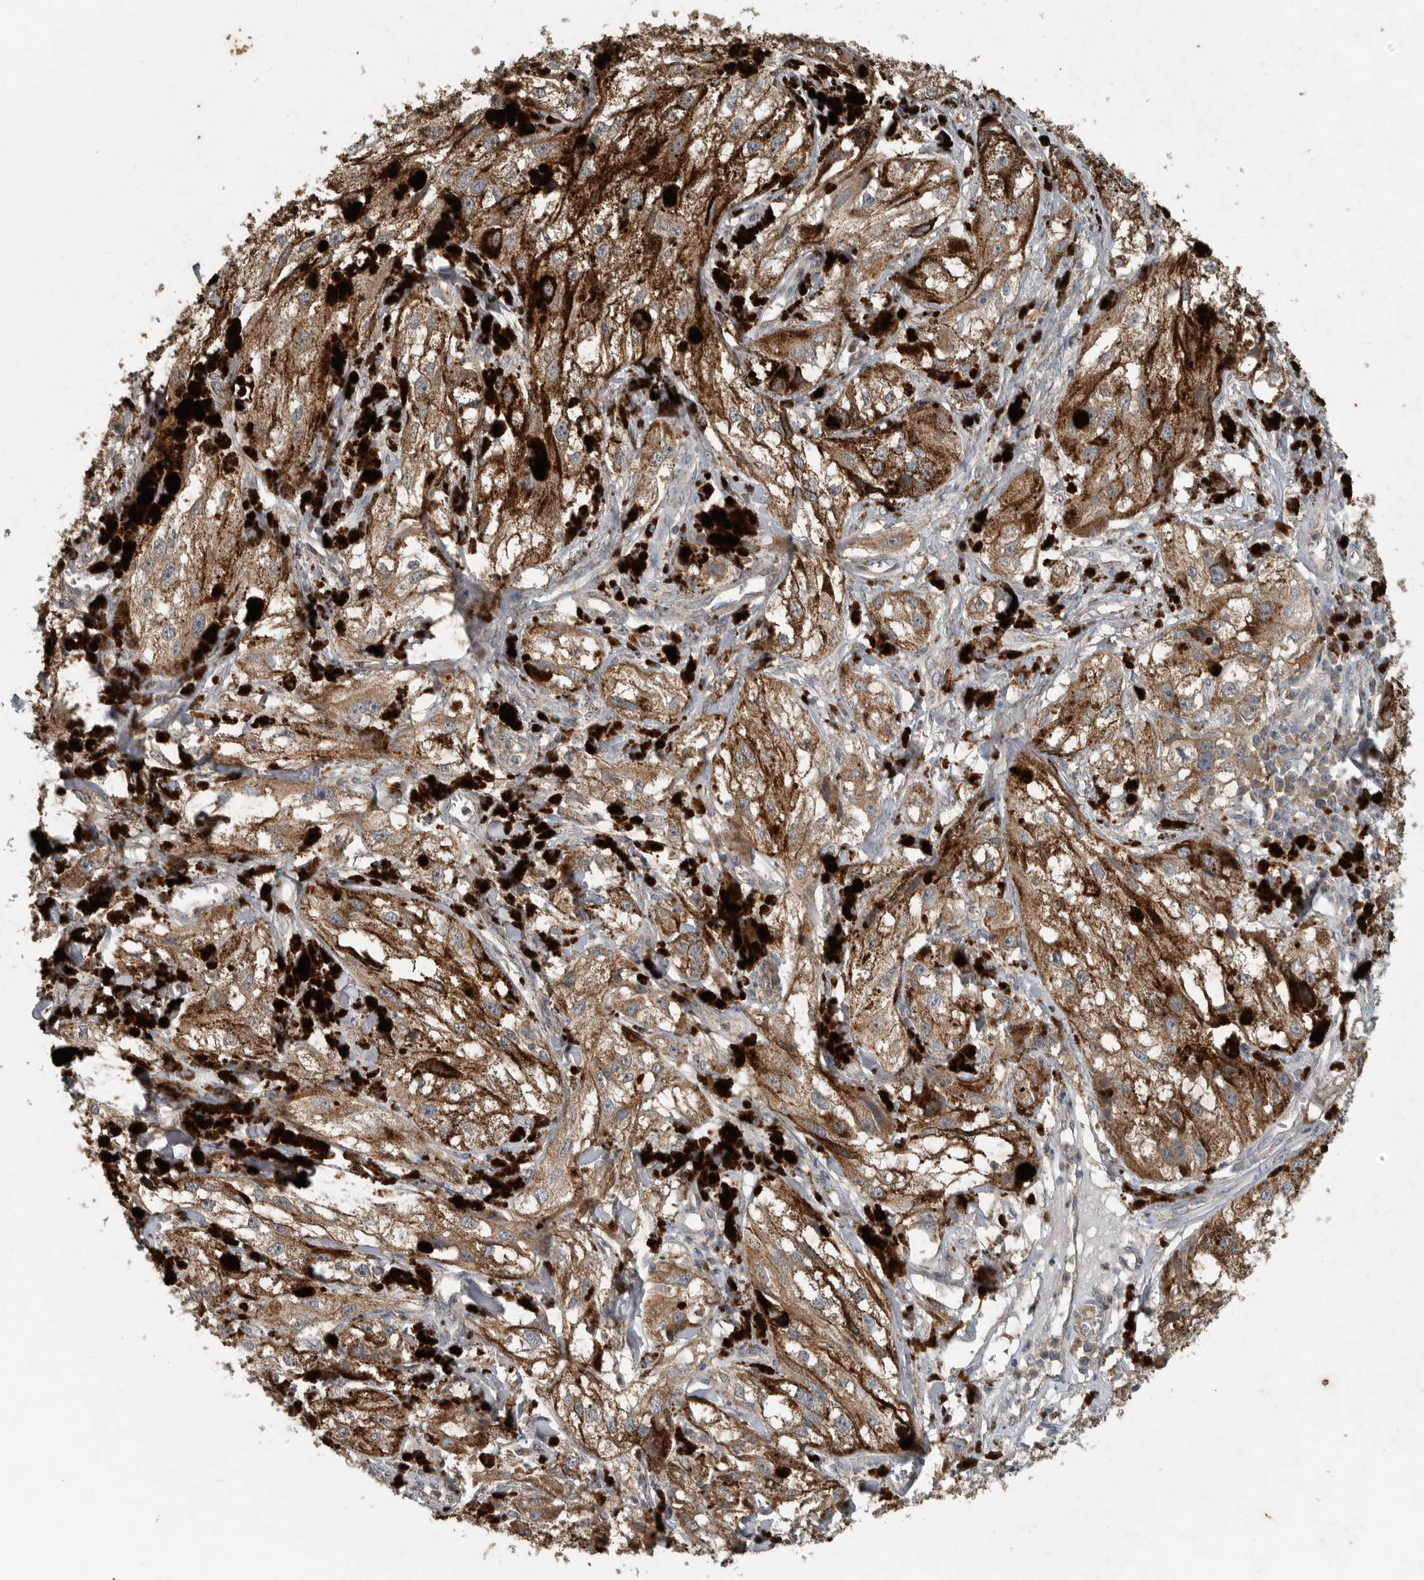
{"staining": {"intensity": "moderate", "quantity": ">75%", "location": "cytoplasmic/membranous"}, "tissue": "melanoma", "cell_type": "Tumor cells", "image_type": "cancer", "snomed": [{"axis": "morphology", "description": "Malignant melanoma, NOS"}, {"axis": "topography", "description": "Skin"}], "caption": "Tumor cells reveal medium levels of moderate cytoplasmic/membranous staining in approximately >75% of cells in malignant melanoma.", "gene": "IL6ST", "patient": {"sex": "male", "age": 88}}